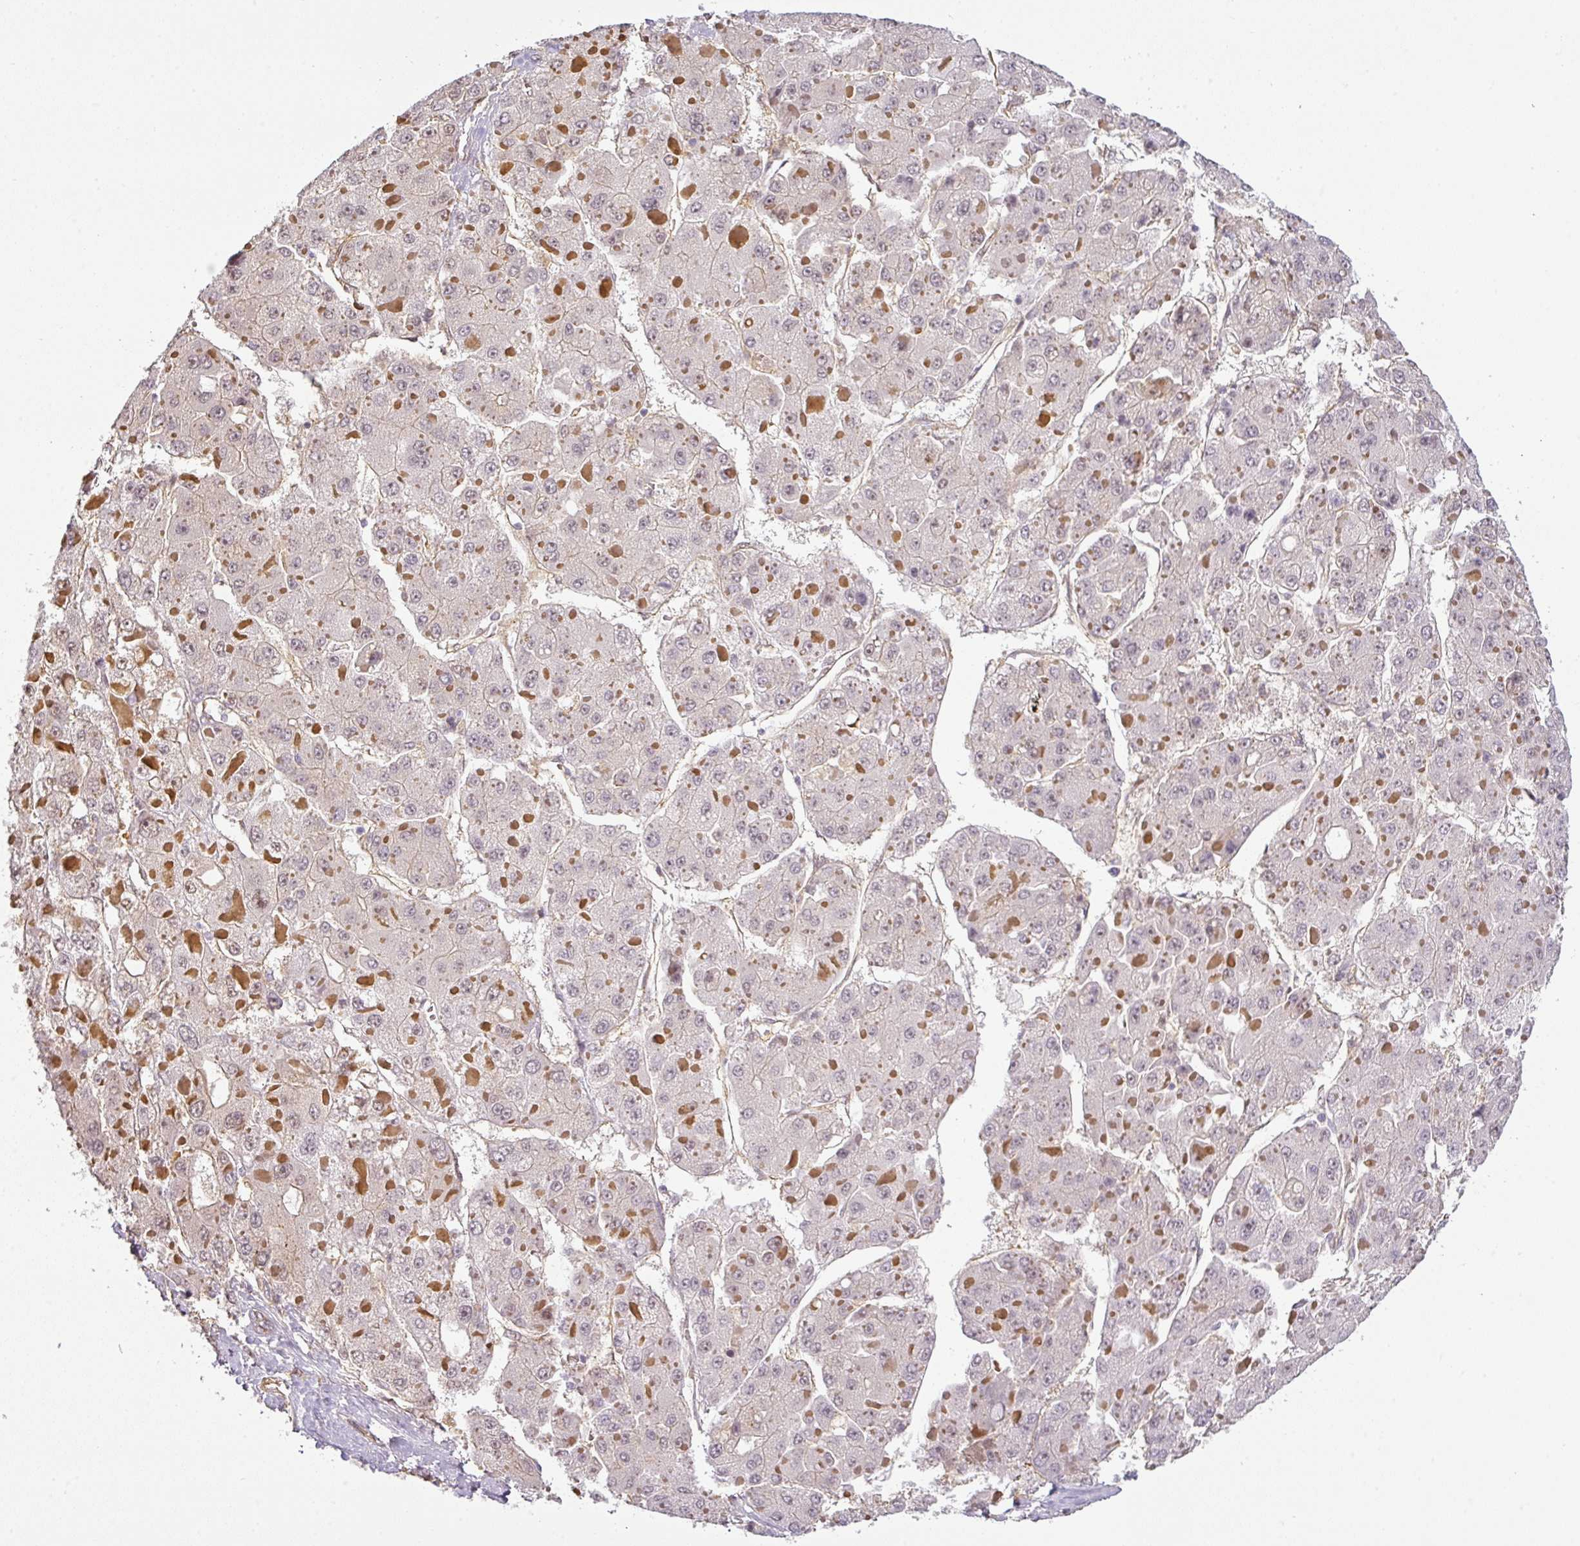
{"staining": {"intensity": "negative", "quantity": "none", "location": "none"}, "tissue": "liver cancer", "cell_type": "Tumor cells", "image_type": "cancer", "snomed": [{"axis": "morphology", "description": "Carcinoma, Hepatocellular, NOS"}, {"axis": "topography", "description": "Liver"}], "caption": "Immunohistochemistry (IHC) image of neoplastic tissue: human hepatocellular carcinoma (liver) stained with DAB shows no significant protein positivity in tumor cells. (Stains: DAB IHC with hematoxylin counter stain, Microscopy: brightfield microscopy at high magnification).", "gene": "ANKRD18A", "patient": {"sex": "female", "age": 73}}